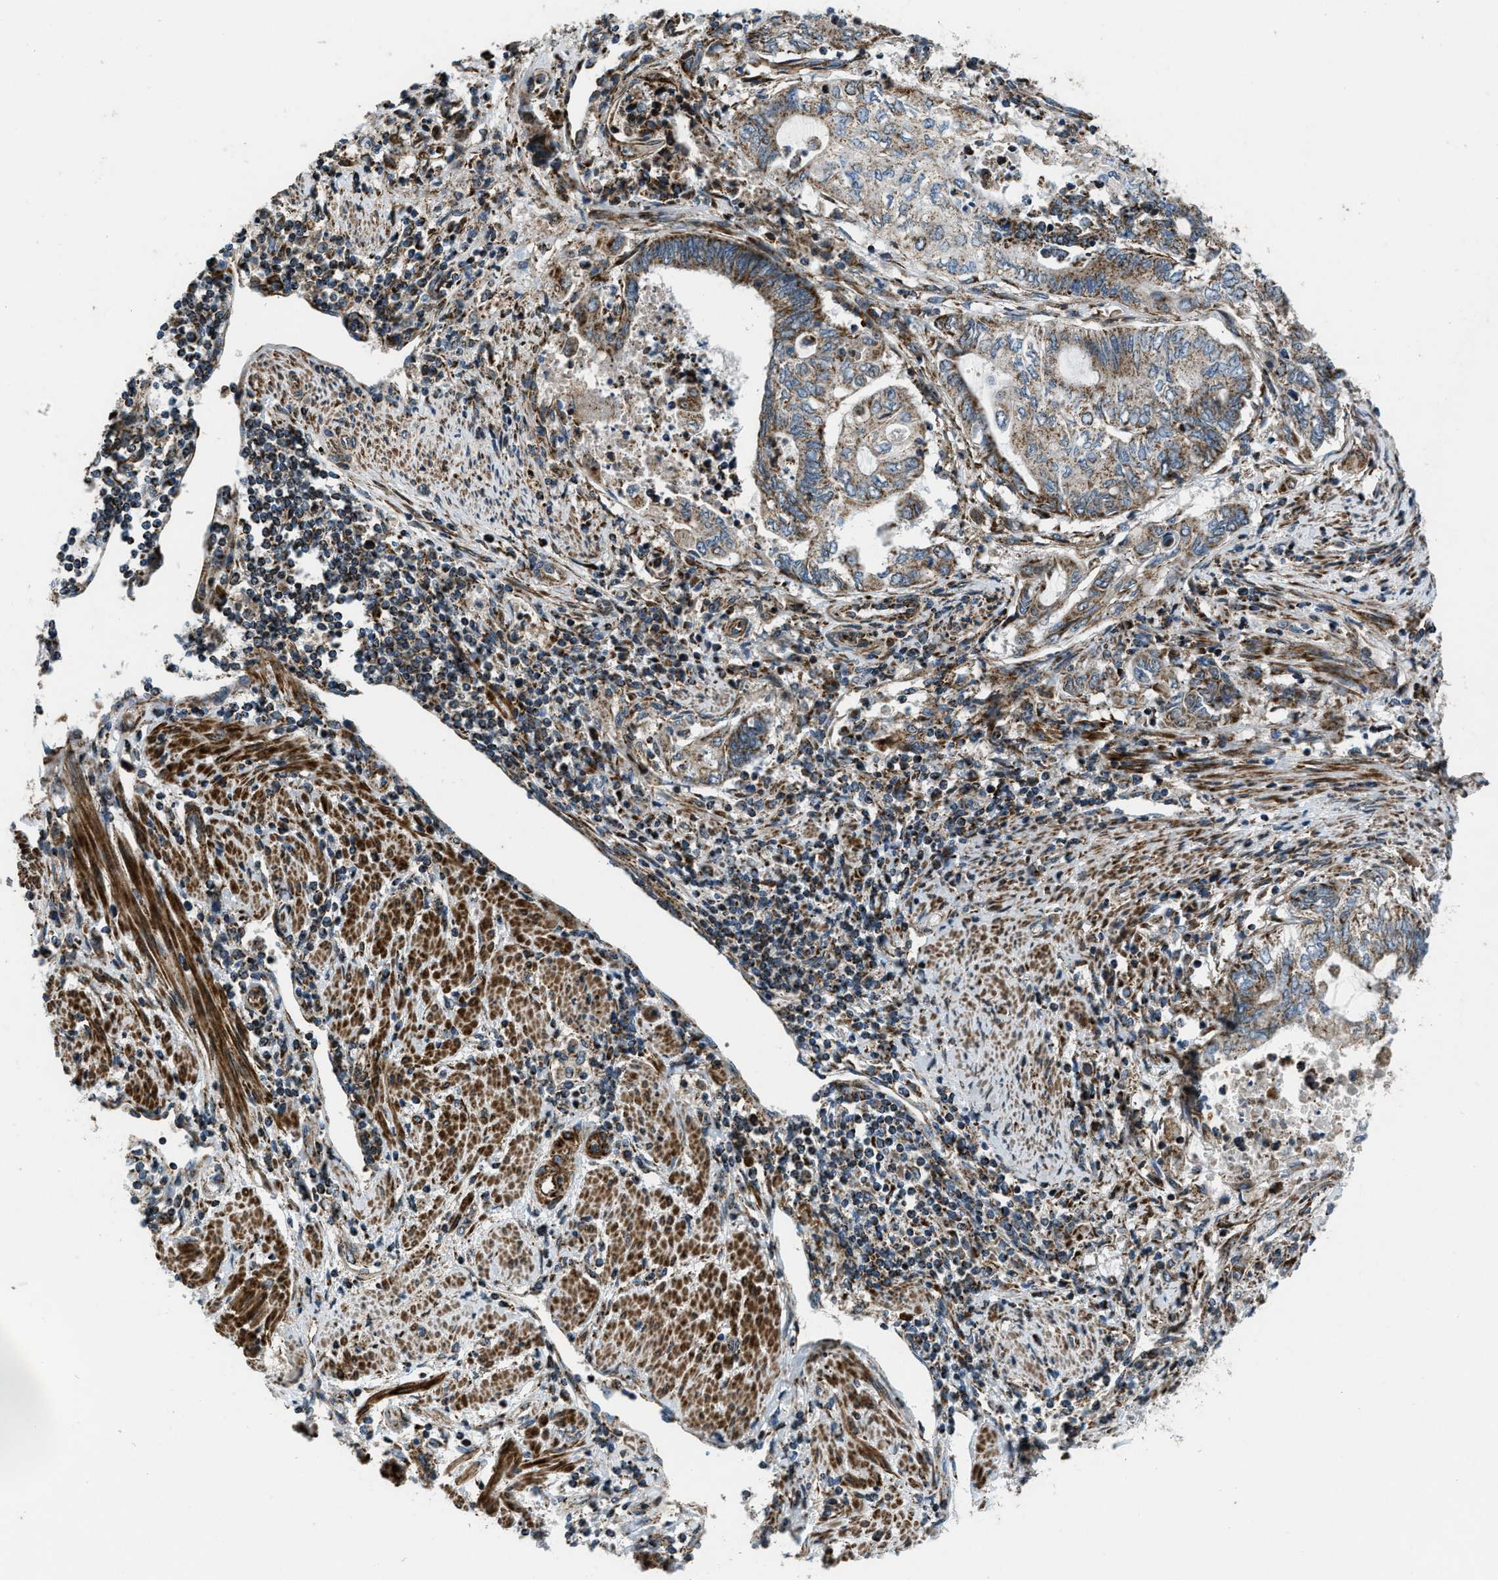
{"staining": {"intensity": "moderate", "quantity": ">75%", "location": "cytoplasmic/membranous"}, "tissue": "endometrial cancer", "cell_type": "Tumor cells", "image_type": "cancer", "snomed": [{"axis": "morphology", "description": "Adenocarcinoma, NOS"}, {"axis": "topography", "description": "Uterus"}, {"axis": "topography", "description": "Endometrium"}], "caption": "A brown stain shows moderate cytoplasmic/membranous staining of a protein in human endometrial cancer tumor cells. (Stains: DAB in brown, nuclei in blue, Microscopy: brightfield microscopy at high magnification).", "gene": "GSDME", "patient": {"sex": "female", "age": 70}}